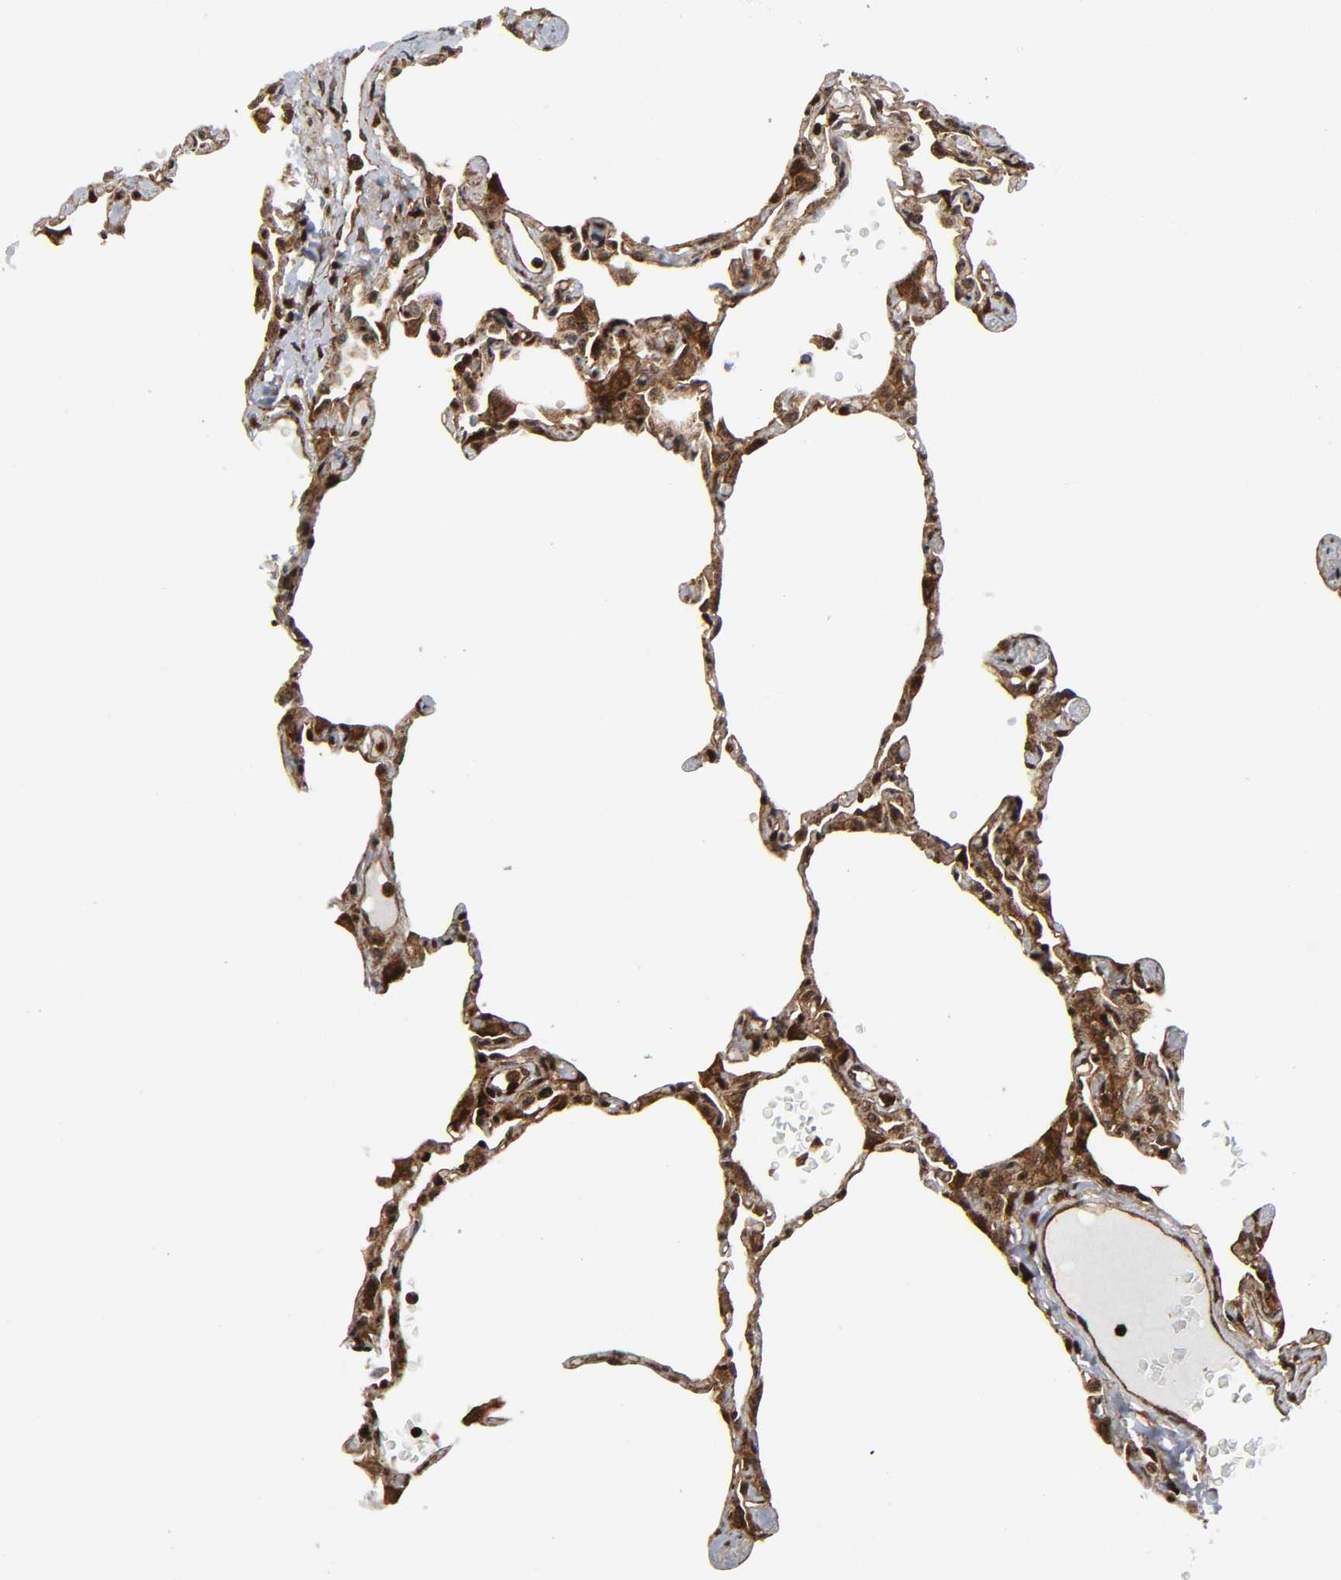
{"staining": {"intensity": "strong", "quantity": ">75%", "location": "nuclear"}, "tissue": "lung", "cell_type": "Alveolar cells", "image_type": "normal", "snomed": [{"axis": "morphology", "description": "Normal tissue, NOS"}, {"axis": "topography", "description": "Lung"}], "caption": "Benign lung demonstrates strong nuclear expression in about >75% of alveolar cells, visualized by immunohistochemistry. (DAB (3,3'-diaminobenzidine) IHC, brown staining for protein, blue staining for nuclei).", "gene": "MAPK1", "patient": {"sex": "female", "age": 49}}